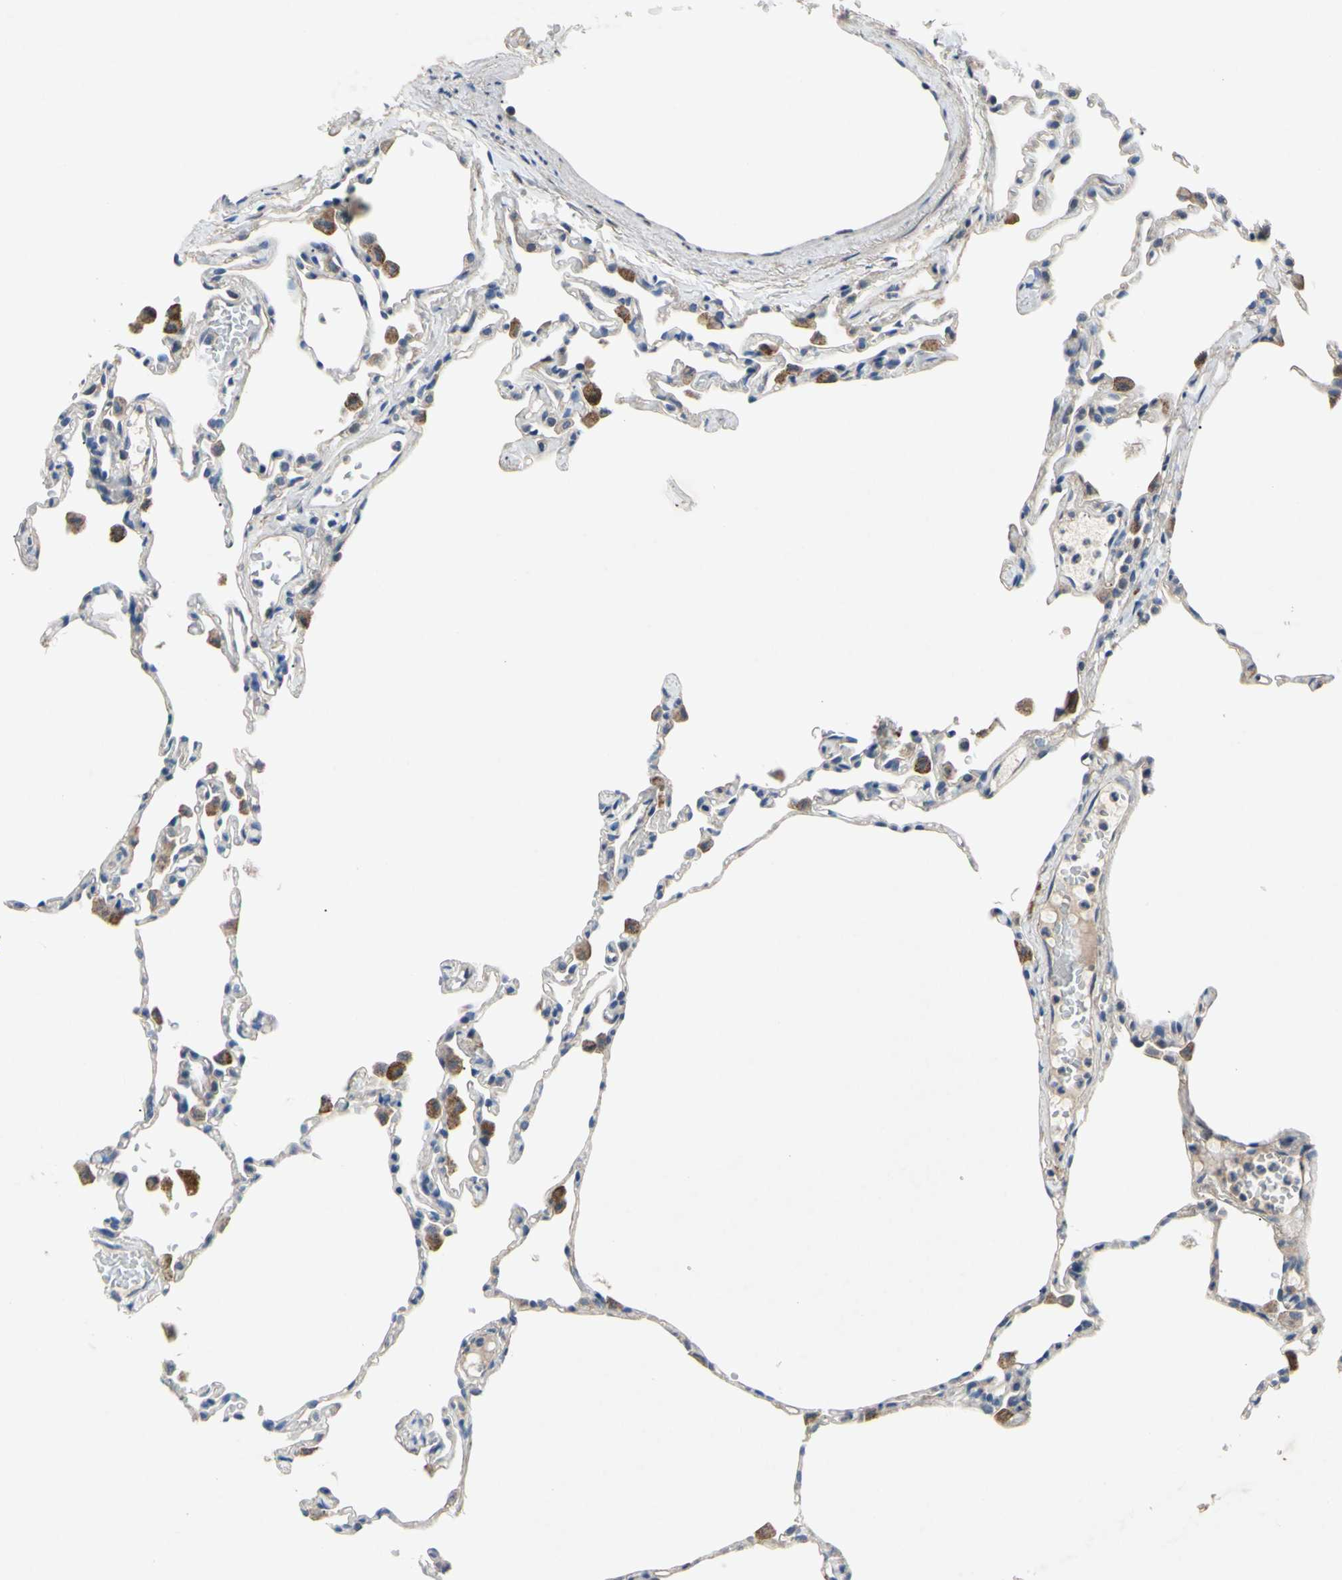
{"staining": {"intensity": "negative", "quantity": "none", "location": "none"}, "tissue": "lung", "cell_type": "Alveolar cells", "image_type": "normal", "snomed": [{"axis": "morphology", "description": "Normal tissue, NOS"}, {"axis": "topography", "description": "Lung"}], "caption": "Alveolar cells show no significant staining in benign lung. (DAB IHC visualized using brightfield microscopy, high magnification).", "gene": "HILPDA", "patient": {"sex": "female", "age": 49}}